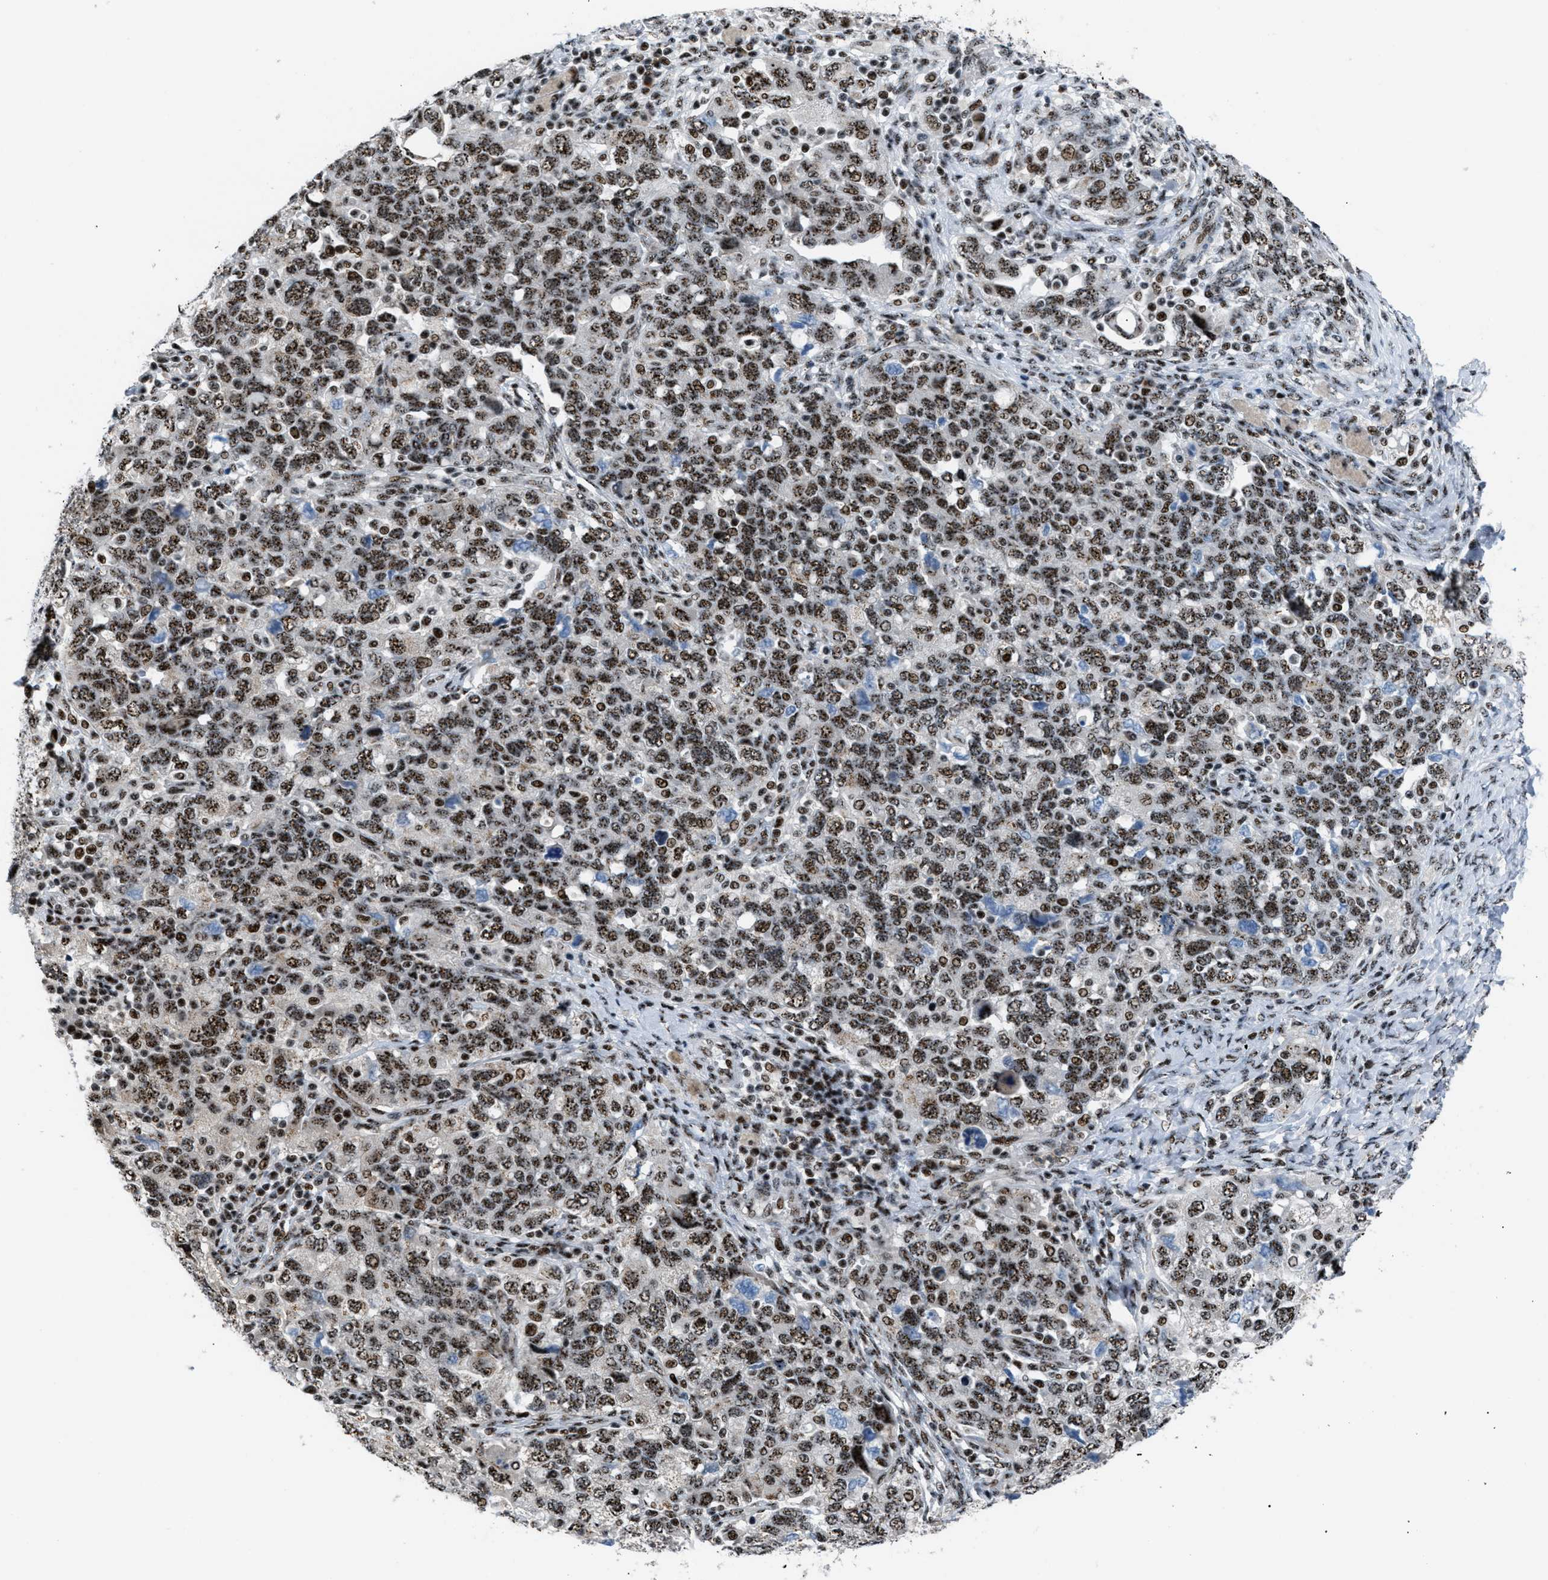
{"staining": {"intensity": "strong", "quantity": ">75%", "location": "nuclear"}, "tissue": "ovarian cancer", "cell_type": "Tumor cells", "image_type": "cancer", "snomed": [{"axis": "morphology", "description": "Carcinoma, NOS"}, {"axis": "morphology", "description": "Cystadenocarcinoma, serous, NOS"}, {"axis": "topography", "description": "Ovary"}], "caption": "Immunohistochemistry histopathology image of neoplastic tissue: human ovarian cancer (serous cystadenocarcinoma) stained using immunohistochemistry reveals high levels of strong protein expression localized specifically in the nuclear of tumor cells, appearing as a nuclear brown color.", "gene": "CDR2", "patient": {"sex": "female", "age": 69}}